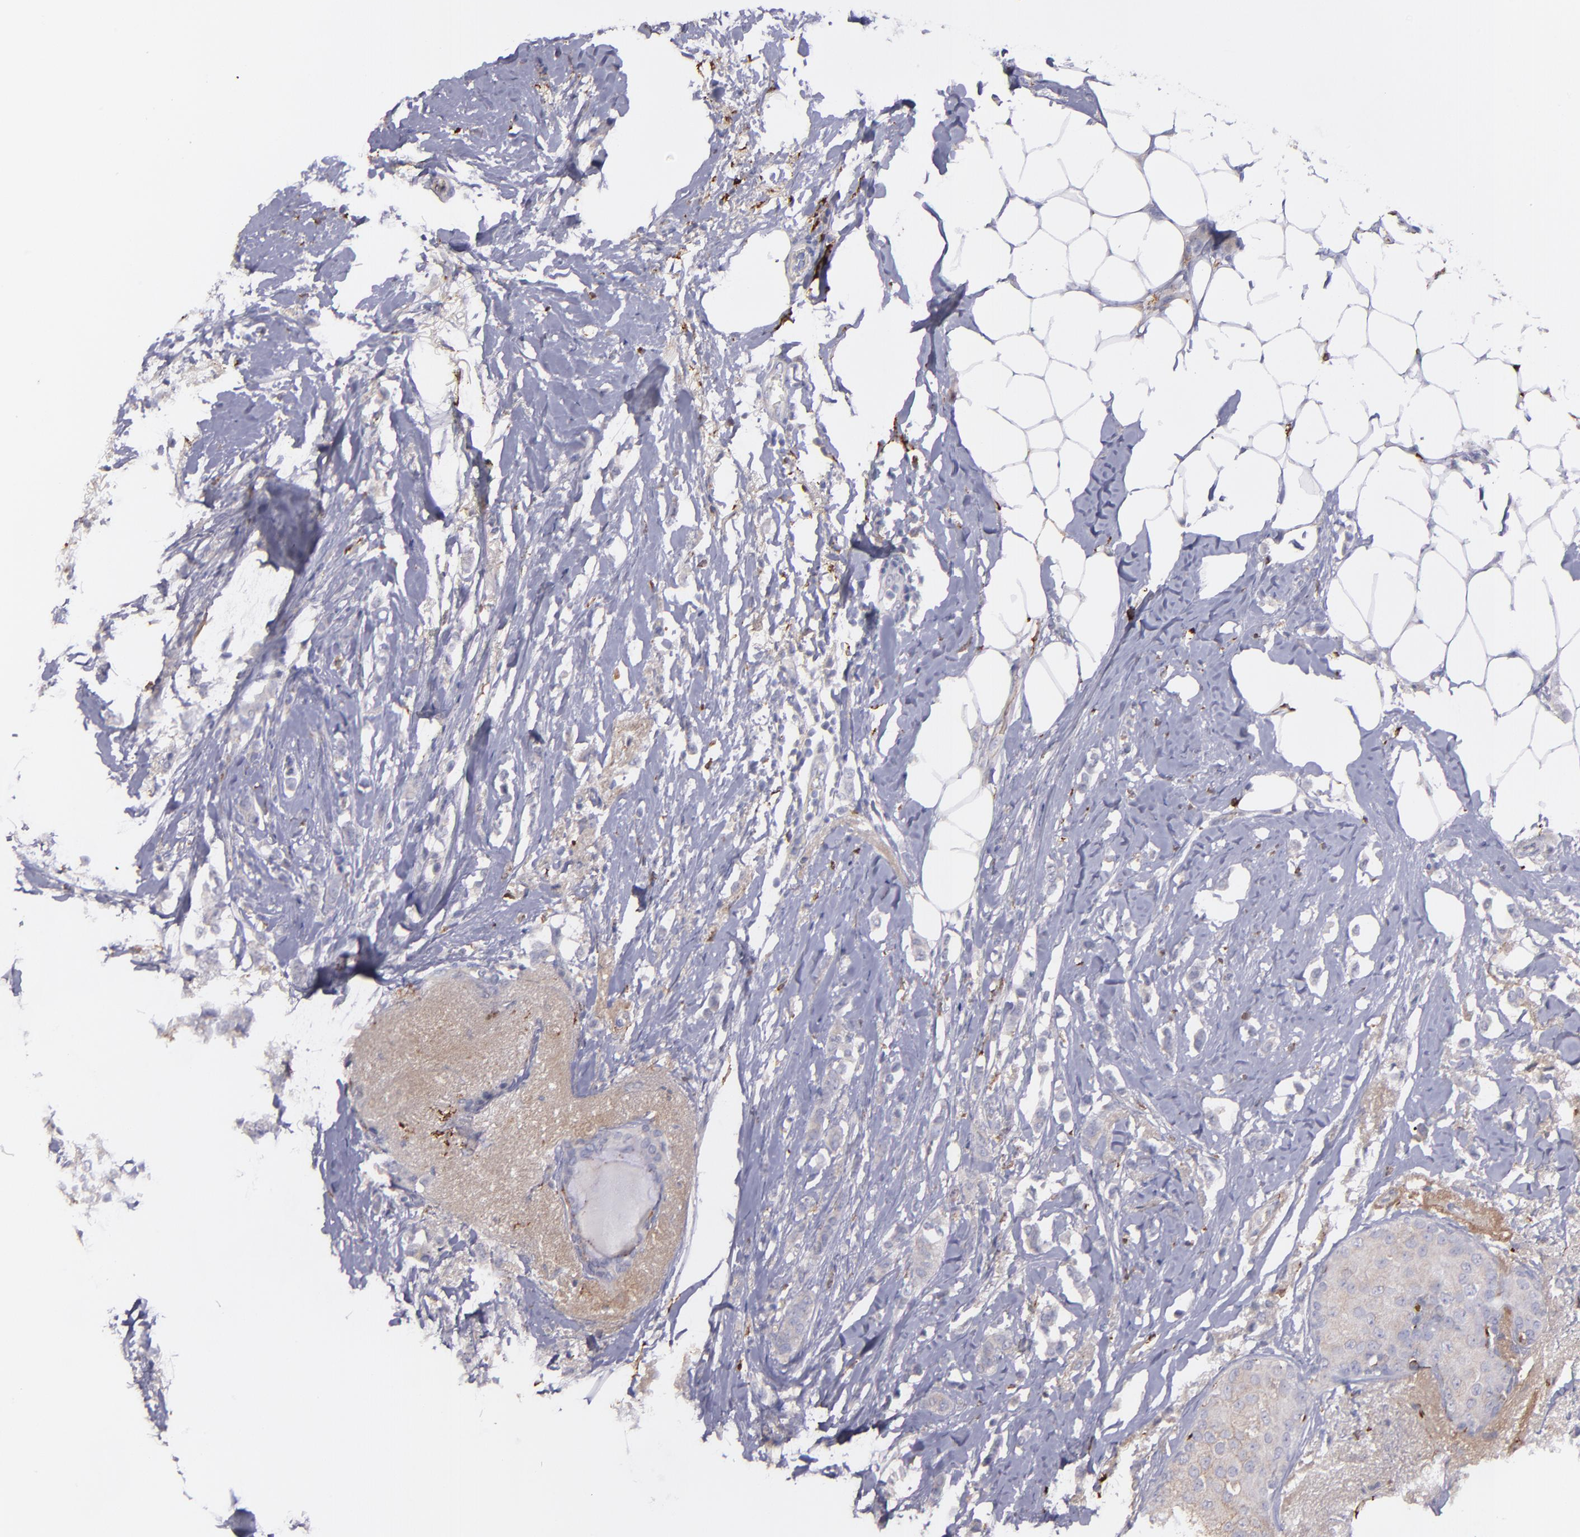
{"staining": {"intensity": "weak", "quantity": "<25%", "location": "cytoplasmic/membranous"}, "tissue": "breast cancer", "cell_type": "Tumor cells", "image_type": "cancer", "snomed": [{"axis": "morphology", "description": "Lobular carcinoma"}, {"axis": "topography", "description": "Breast"}], "caption": "An image of lobular carcinoma (breast) stained for a protein displays no brown staining in tumor cells. The staining was performed using DAB (3,3'-diaminobenzidine) to visualize the protein expression in brown, while the nuclei were stained in blue with hematoxylin (Magnification: 20x).", "gene": "C1QA", "patient": {"sex": "female", "age": 55}}